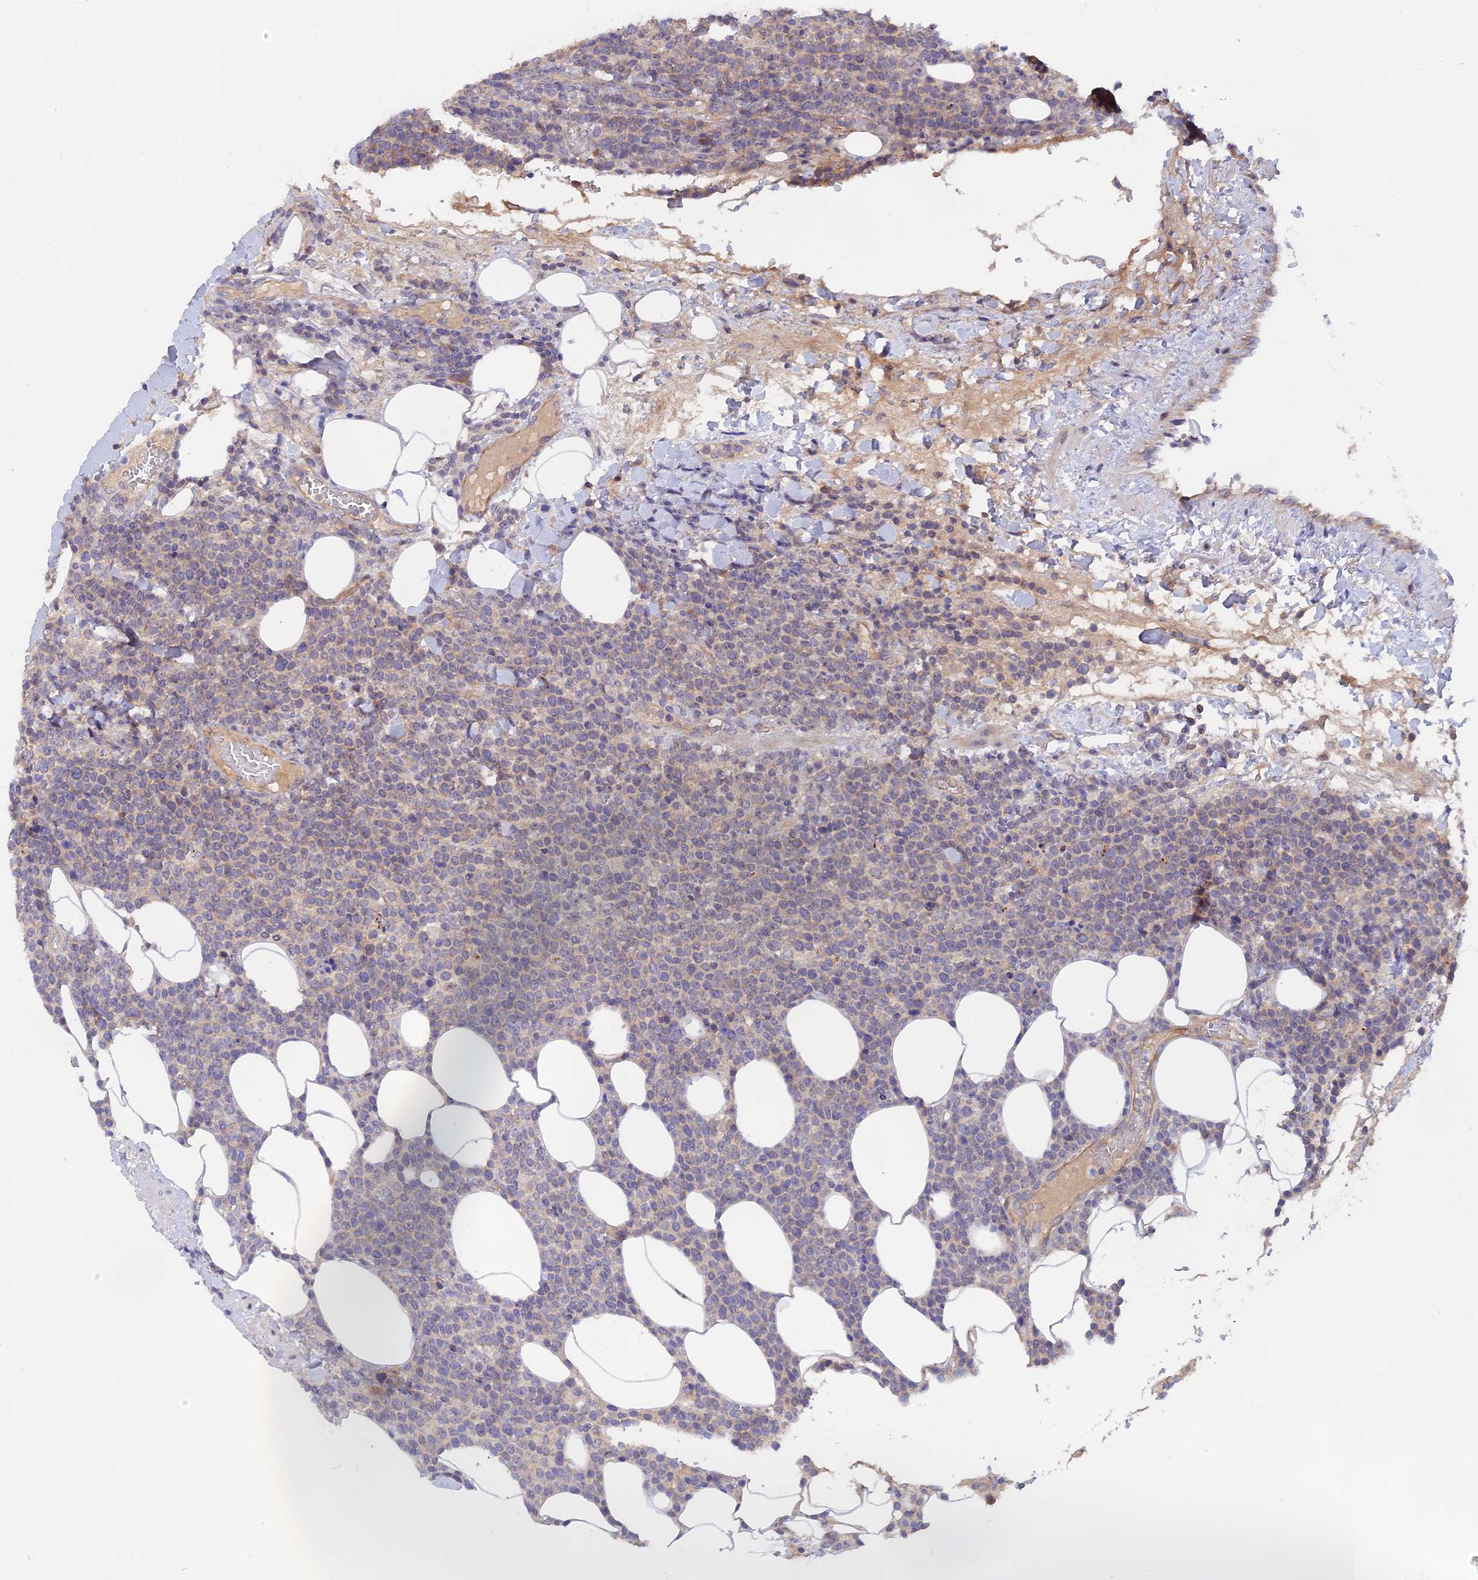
{"staining": {"intensity": "weak", "quantity": "<25%", "location": "cytoplasmic/membranous"}, "tissue": "lymphoma", "cell_type": "Tumor cells", "image_type": "cancer", "snomed": [{"axis": "morphology", "description": "Malignant lymphoma, non-Hodgkin's type, High grade"}, {"axis": "topography", "description": "Lymph node"}], "caption": "IHC micrograph of neoplastic tissue: high-grade malignant lymphoma, non-Hodgkin's type stained with DAB (3,3'-diaminobenzidine) shows no significant protein expression in tumor cells.", "gene": "TENT4B", "patient": {"sex": "male", "age": 61}}